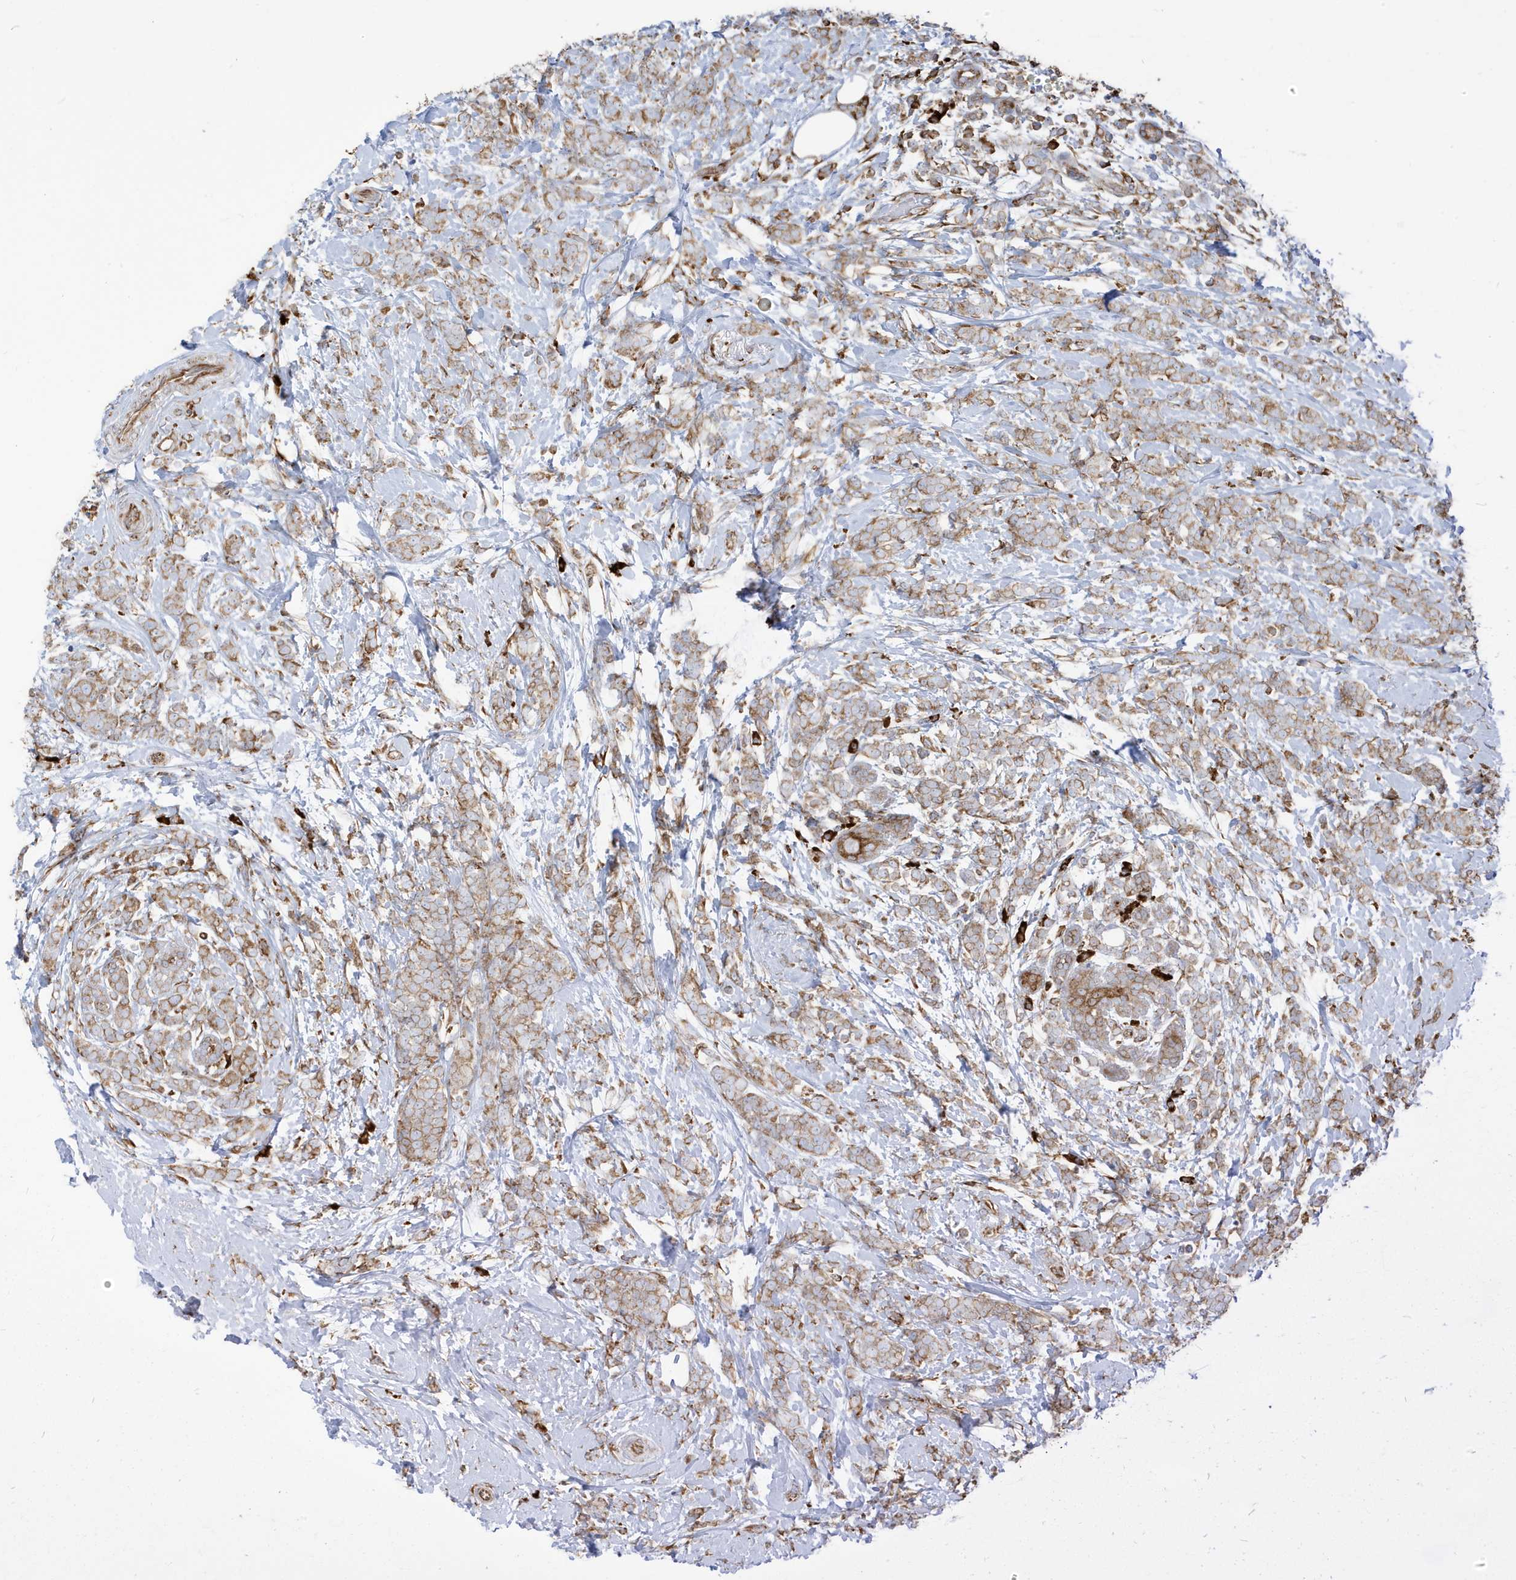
{"staining": {"intensity": "moderate", "quantity": ">75%", "location": "cytoplasmic/membranous"}, "tissue": "breast cancer", "cell_type": "Tumor cells", "image_type": "cancer", "snomed": [{"axis": "morphology", "description": "Lobular carcinoma"}, {"axis": "topography", "description": "Breast"}], "caption": "Immunohistochemistry micrograph of human breast cancer stained for a protein (brown), which displays medium levels of moderate cytoplasmic/membranous positivity in about >75% of tumor cells.", "gene": "PDIA6", "patient": {"sex": "female", "age": 58}}